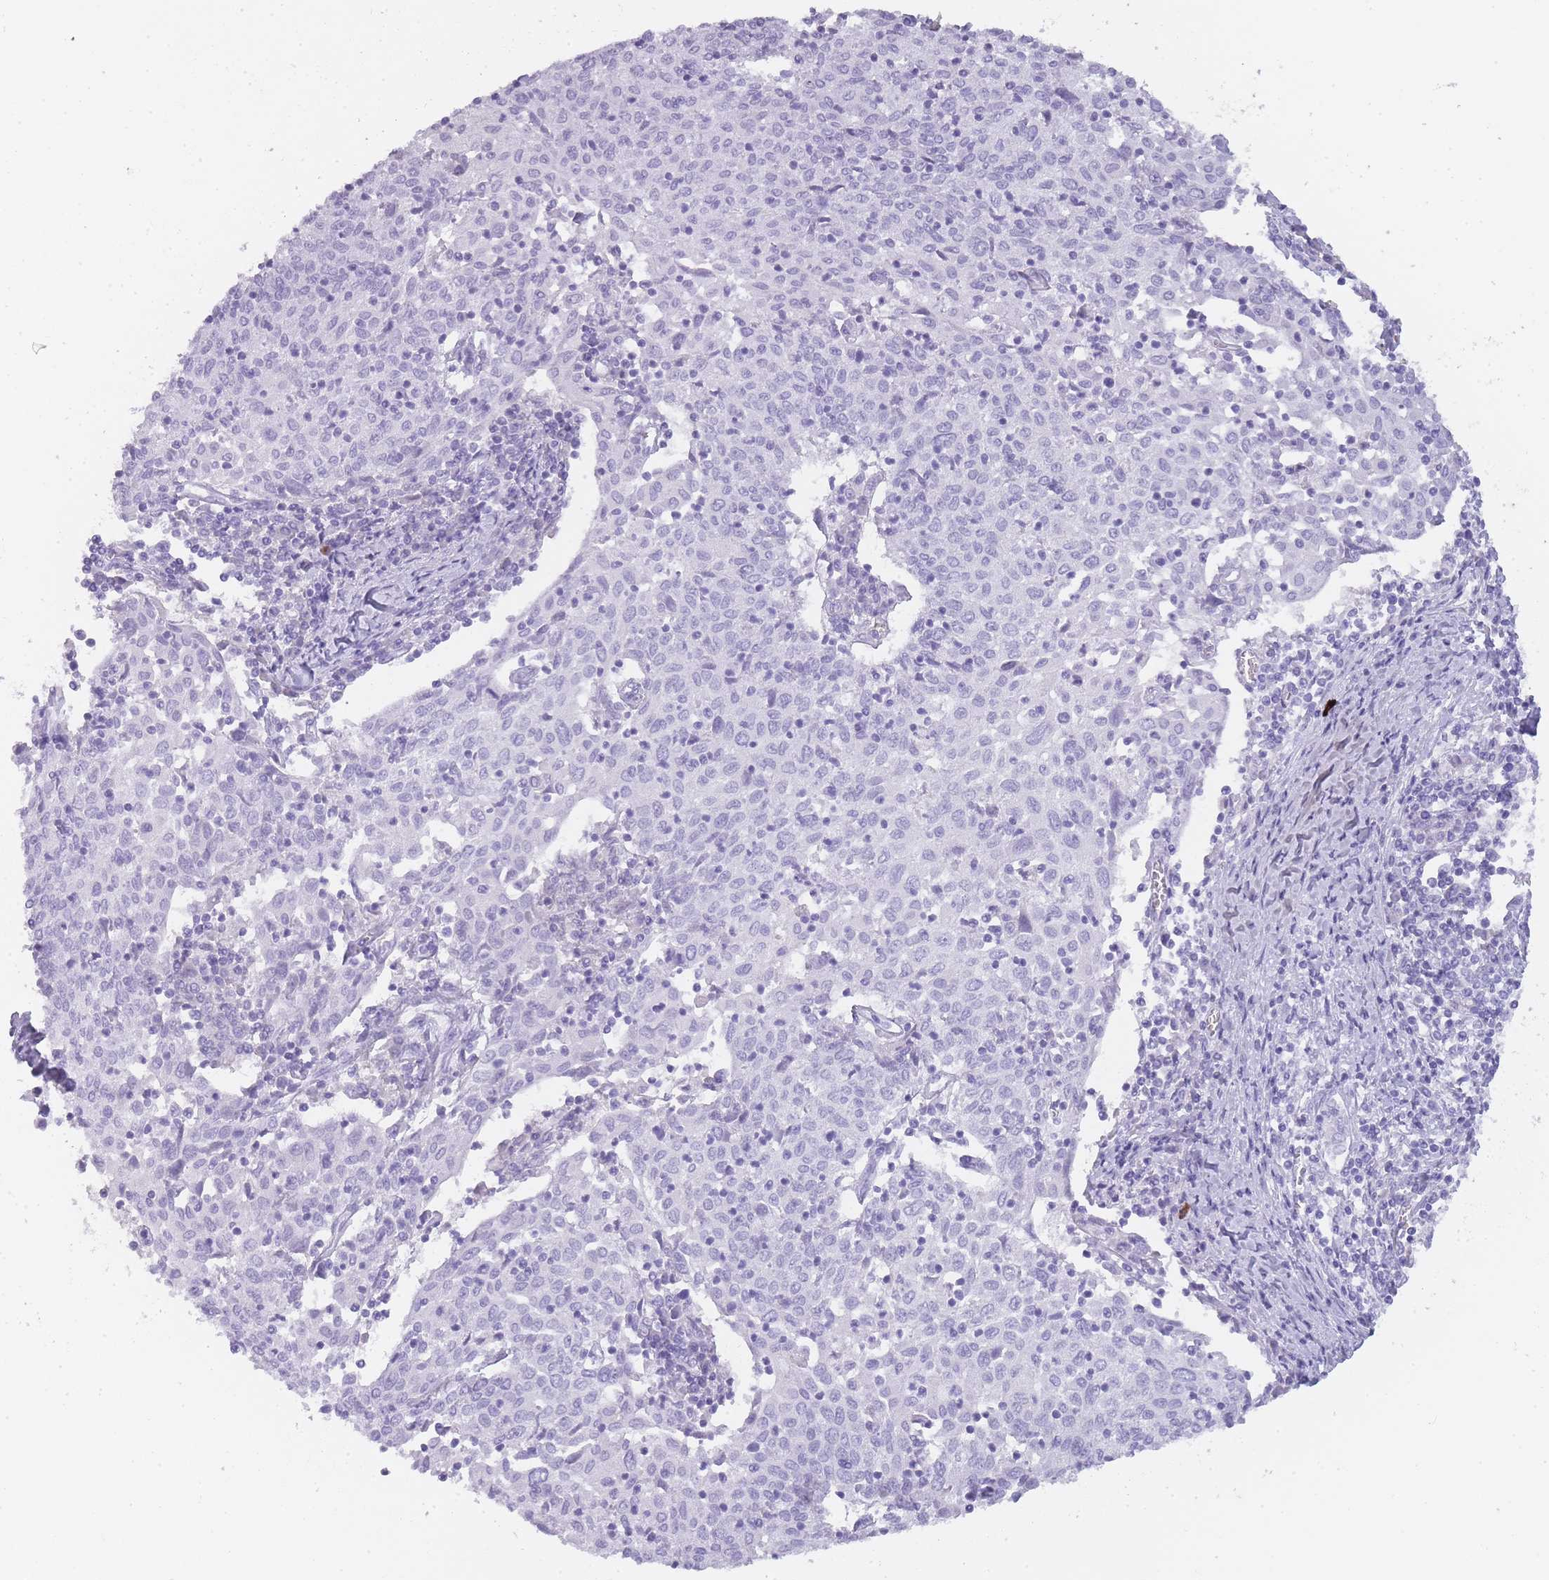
{"staining": {"intensity": "negative", "quantity": "none", "location": "none"}, "tissue": "cervical cancer", "cell_type": "Tumor cells", "image_type": "cancer", "snomed": [{"axis": "morphology", "description": "Squamous cell carcinoma, NOS"}, {"axis": "topography", "description": "Cervix"}], "caption": "High magnification brightfield microscopy of cervical squamous cell carcinoma stained with DAB (3,3'-diaminobenzidine) (brown) and counterstained with hematoxylin (blue): tumor cells show no significant expression.", "gene": "TCP11", "patient": {"sex": "female", "age": 52}}